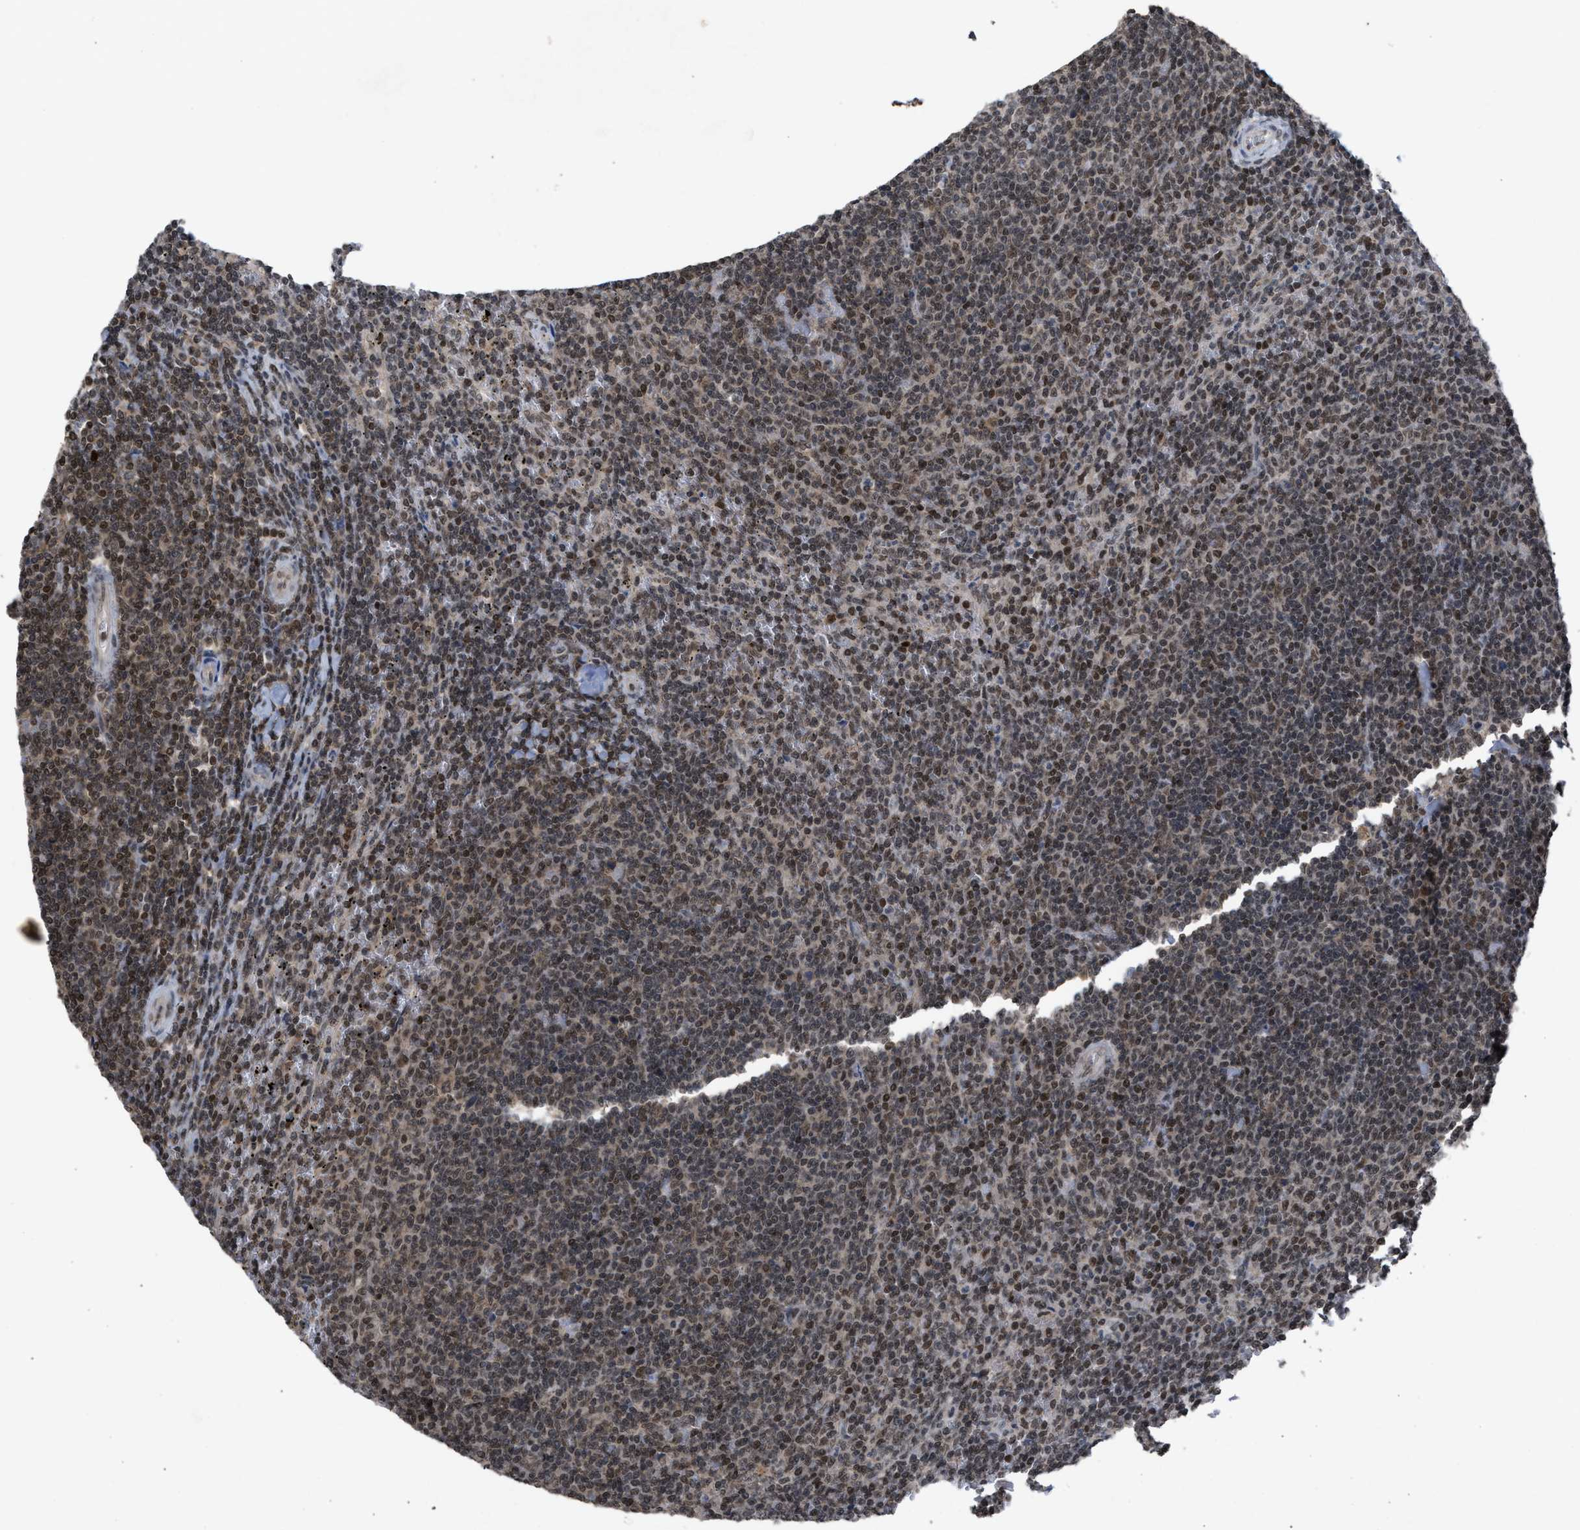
{"staining": {"intensity": "moderate", "quantity": "25%-75%", "location": "nuclear"}, "tissue": "lymphoma", "cell_type": "Tumor cells", "image_type": "cancer", "snomed": [{"axis": "morphology", "description": "Malignant lymphoma, non-Hodgkin's type, Low grade"}, {"axis": "topography", "description": "Spleen"}], "caption": "High-power microscopy captured an IHC image of lymphoma, revealing moderate nuclear expression in about 25%-75% of tumor cells. (DAB IHC, brown staining for protein, blue staining for nuclei).", "gene": "C9orf78", "patient": {"sex": "female", "age": 50}}